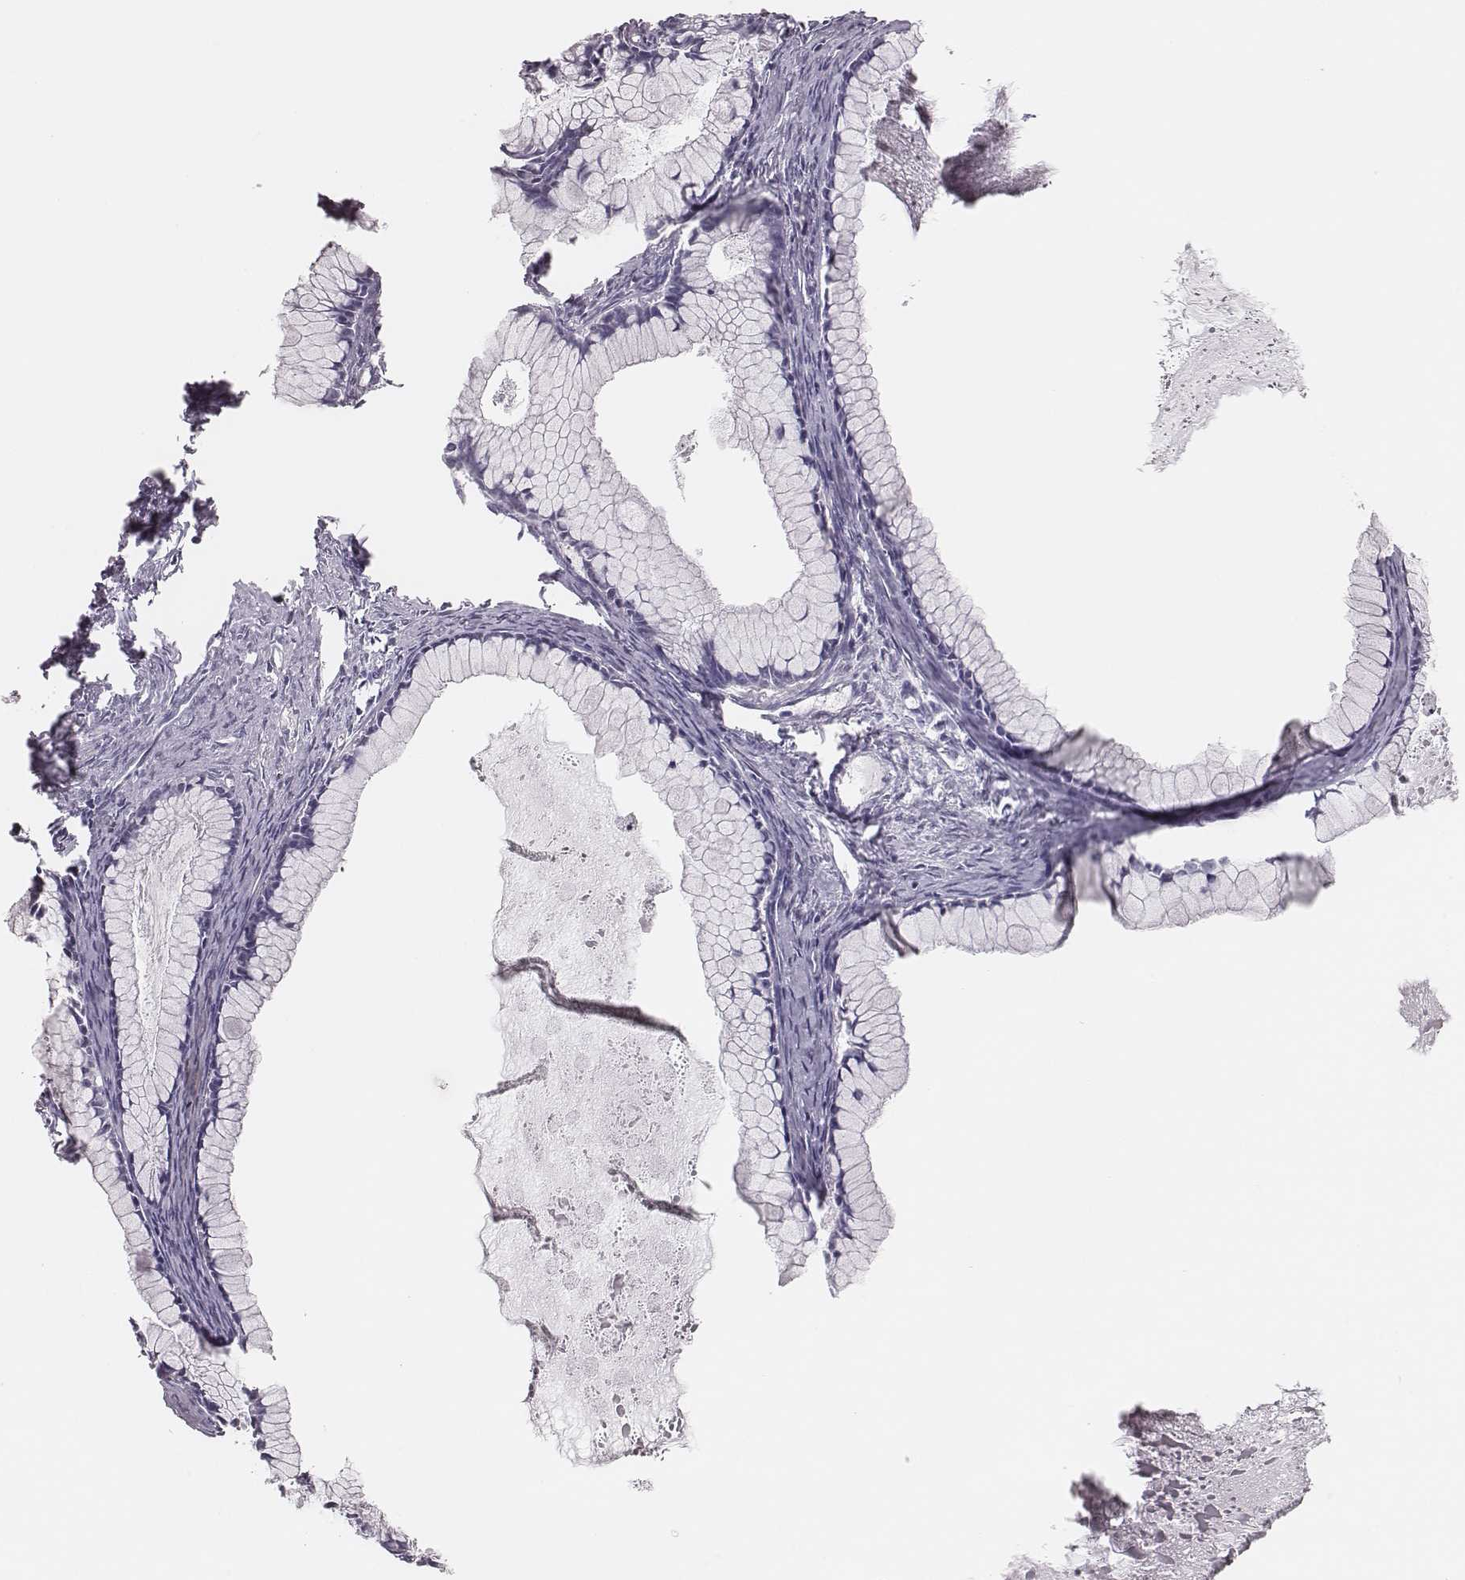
{"staining": {"intensity": "negative", "quantity": "none", "location": "none"}, "tissue": "ovarian cancer", "cell_type": "Tumor cells", "image_type": "cancer", "snomed": [{"axis": "morphology", "description": "Cystadenocarcinoma, mucinous, NOS"}, {"axis": "topography", "description": "Ovary"}], "caption": "There is no significant expression in tumor cells of ovarian cancer.", "gene": "ADGRF4", "patient": {"sex": "female", "age": 41}}